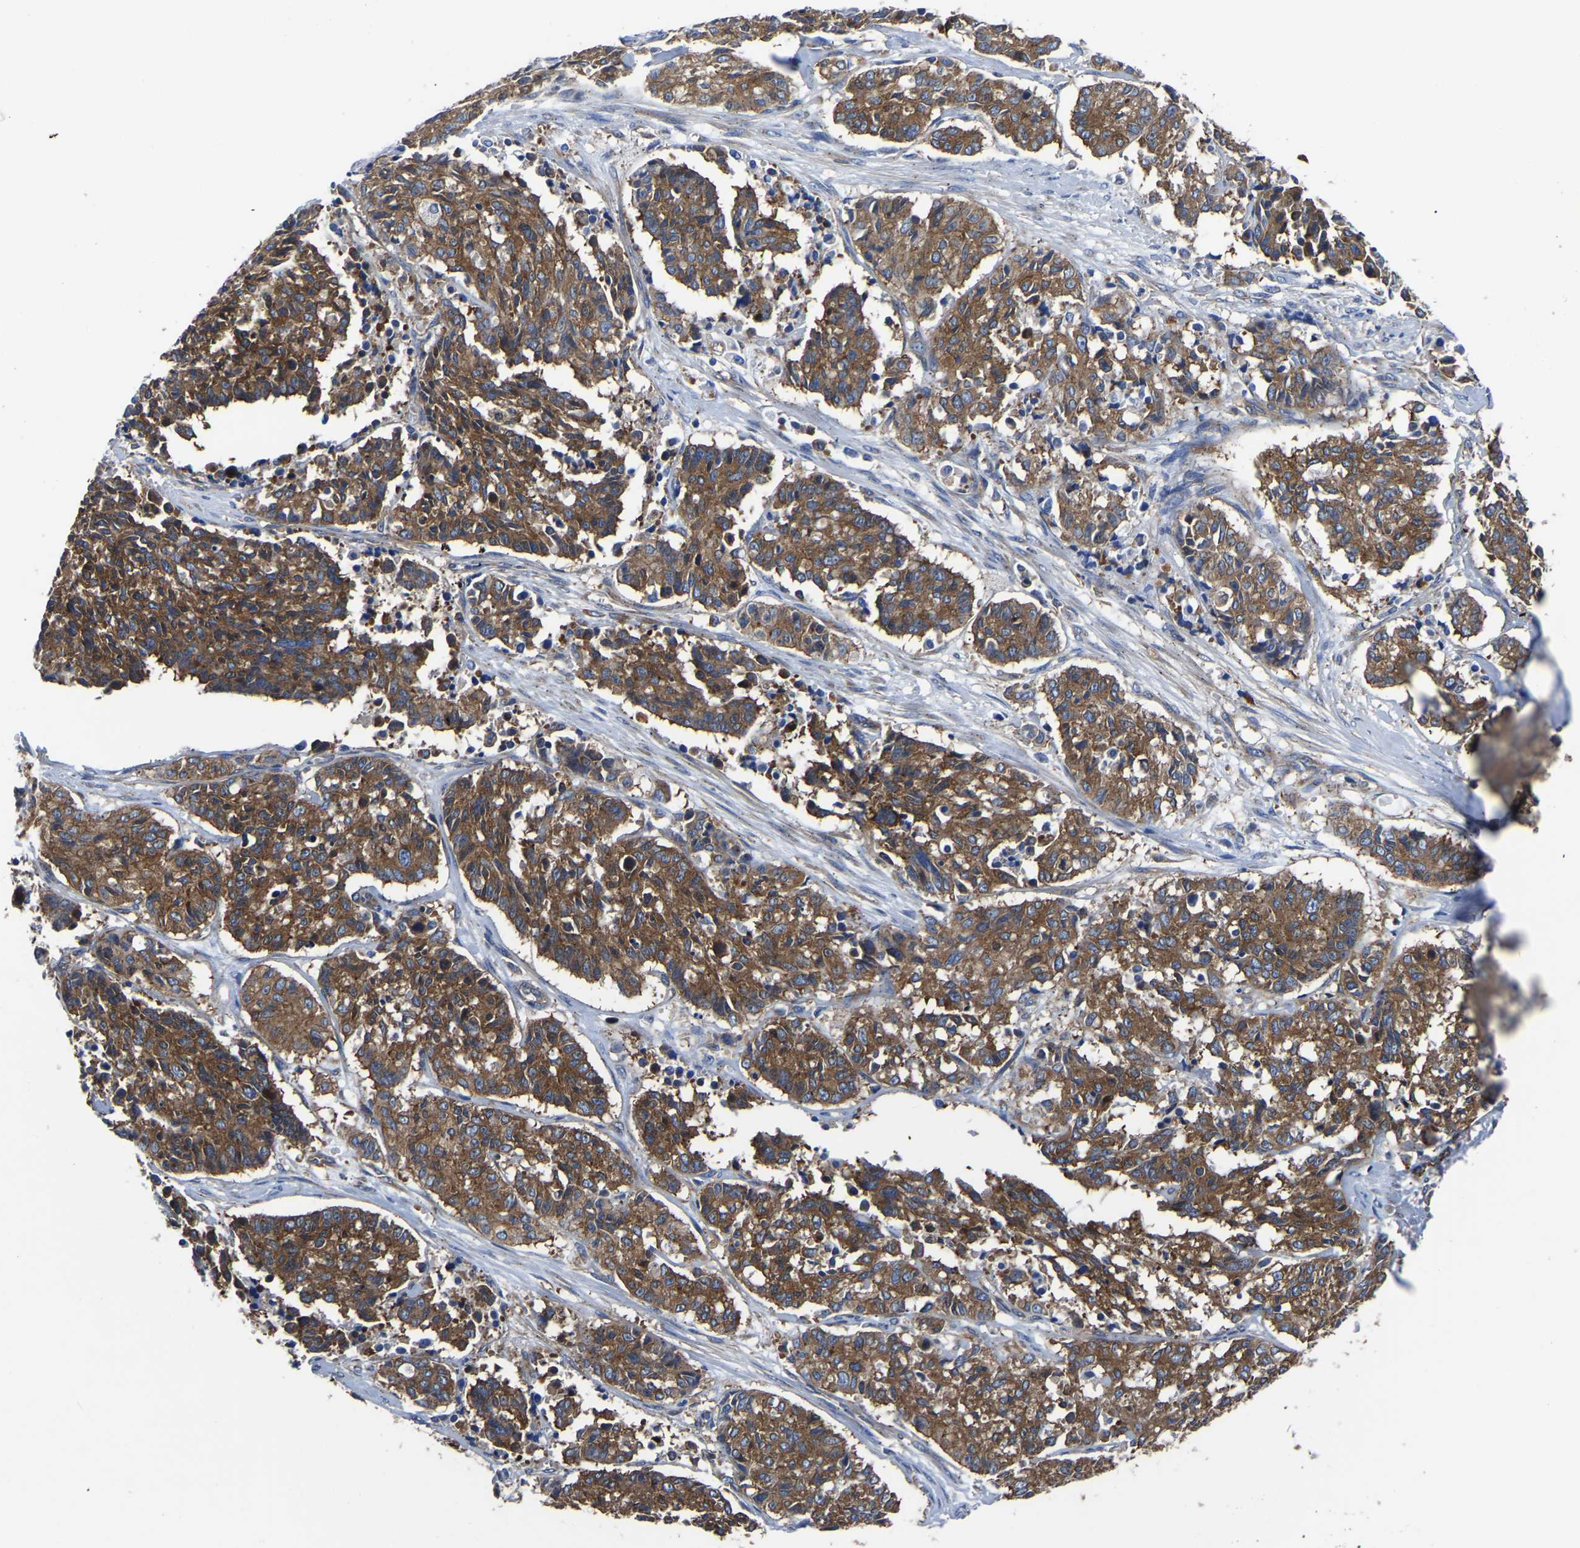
{"staining": {"intensity": "moderate", "quantity": ">75%", "location": "cytoplasmic/membranous"}, "tissue": "cervical cancer", "cell_type": "Tumor cells", "image_type": "cancer", "snomed": [{"axis": "morphology", "description": "Squamous cell carcinoma, NOS"}, {"axis": "topography", "description": "Cervix"}], "caption": "Protein expression by immunohistochemistry reveals moderate cytoplasmic/membranous staining in about >75% of tumor cells in squamous cell carcinoma (cervical).", "gene": "TFG", "patient": {"sex": "female", "age": 35}}